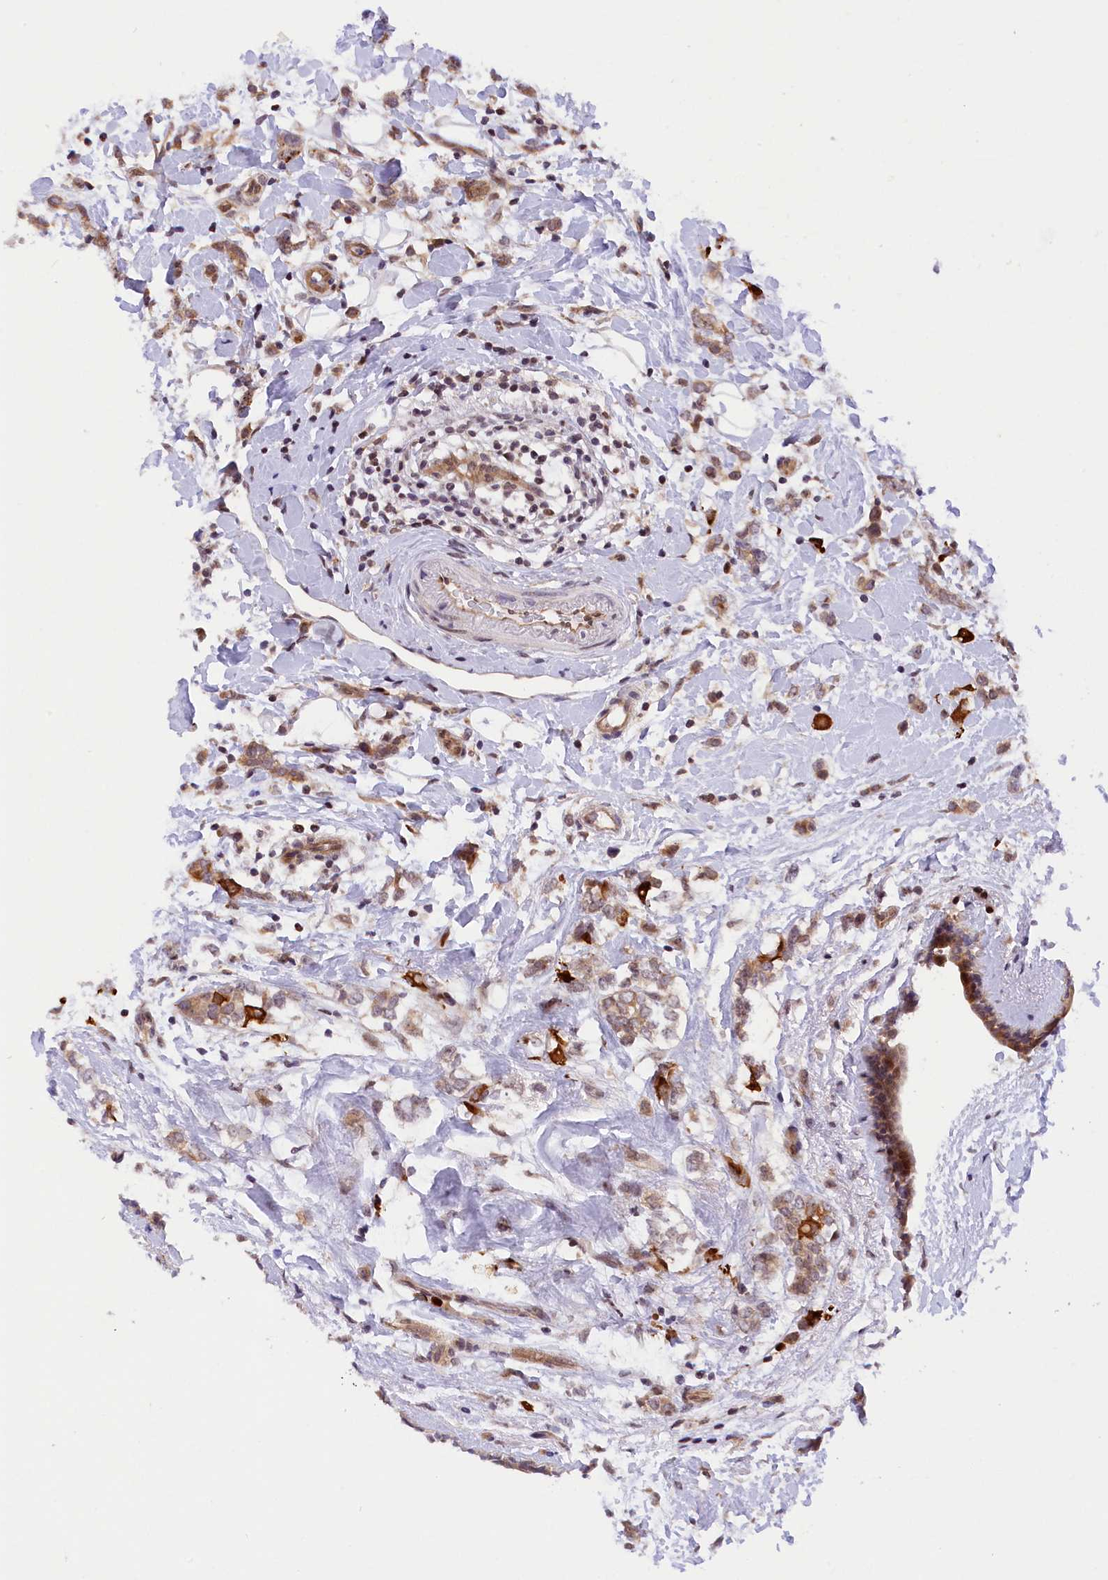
{"staining": {"intensity": "moderate", "quantity": "<25%", "location": "cytoplasmic/membranous"}, "tissue": "breast cancer", "cell_type": "Tumor cells", "image_type": "cancer", "snomed": [{"axis": "morphology", "description": "Normal tissue, NOS"}, {"axis": "morphology", "description": "Lobular carcinoma"}, {"axis": "topography", "description": "Breast"}], "caption": "Breast lobular carcinoma stained for a protein (brown) demonstrates moderate cytoplasmic/membranous positive positivity in about <25% of tumor cells.", "gene": "SAMD4A", "patient": {"sex": "female", "age": 47}}